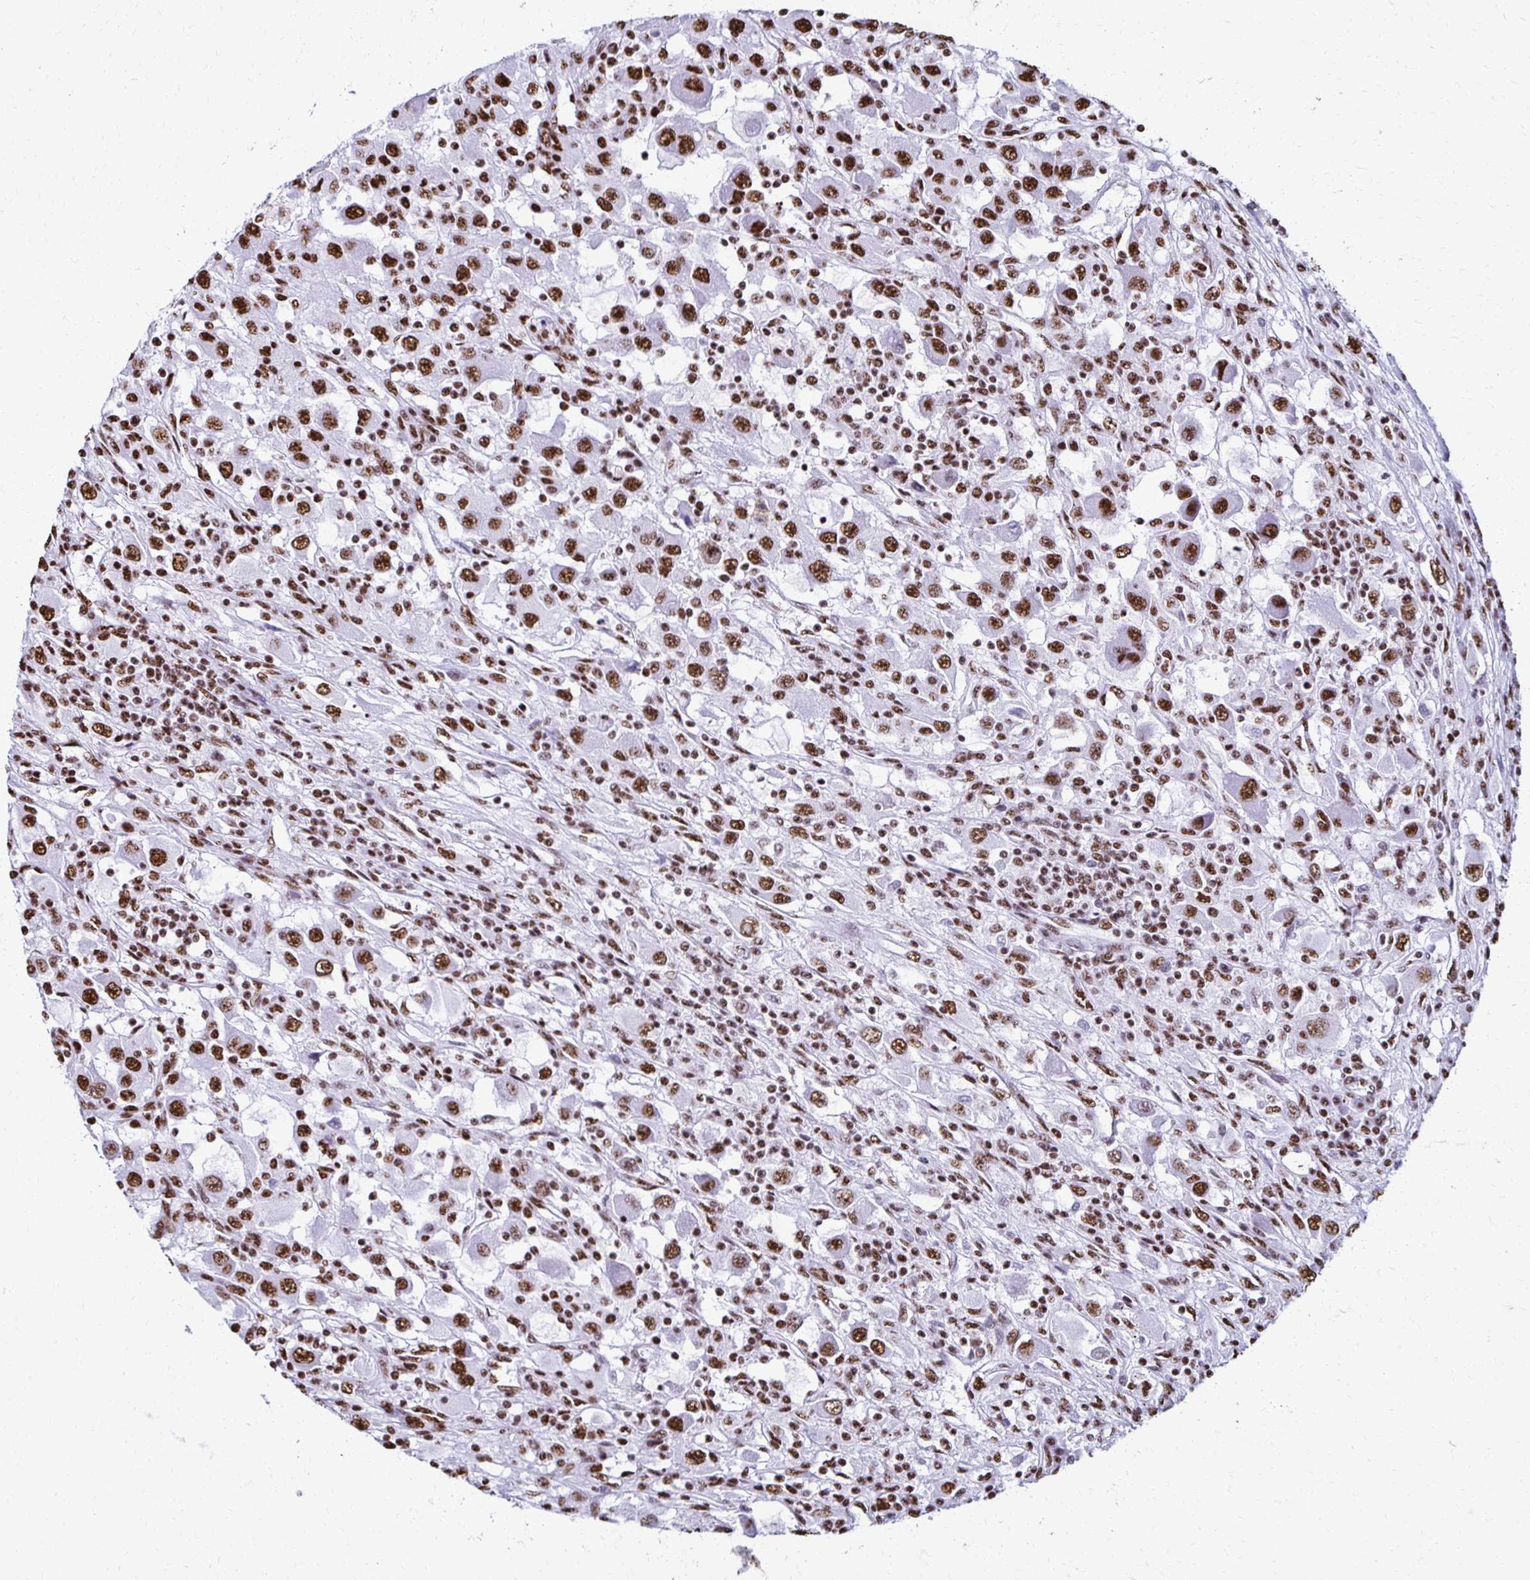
{"staining": {"intensity": "strong", "quantity": ">75%", "location": "nuclear"}, "tissue": "renal cancer", "cell_type": "Tumor cells", "image_type": "cancer", "snomed": [{"axis": "morphology", "description": "Adenocarcinoma, NOS"}, {"axis": "topography", "description": "Kidney"}], "caption": "Tumor cells exhibit strong nuclear expression in about >75% of cells in renal cancer.", "gene": "NONO", "patient": {"sex": "female", "age": 67}}